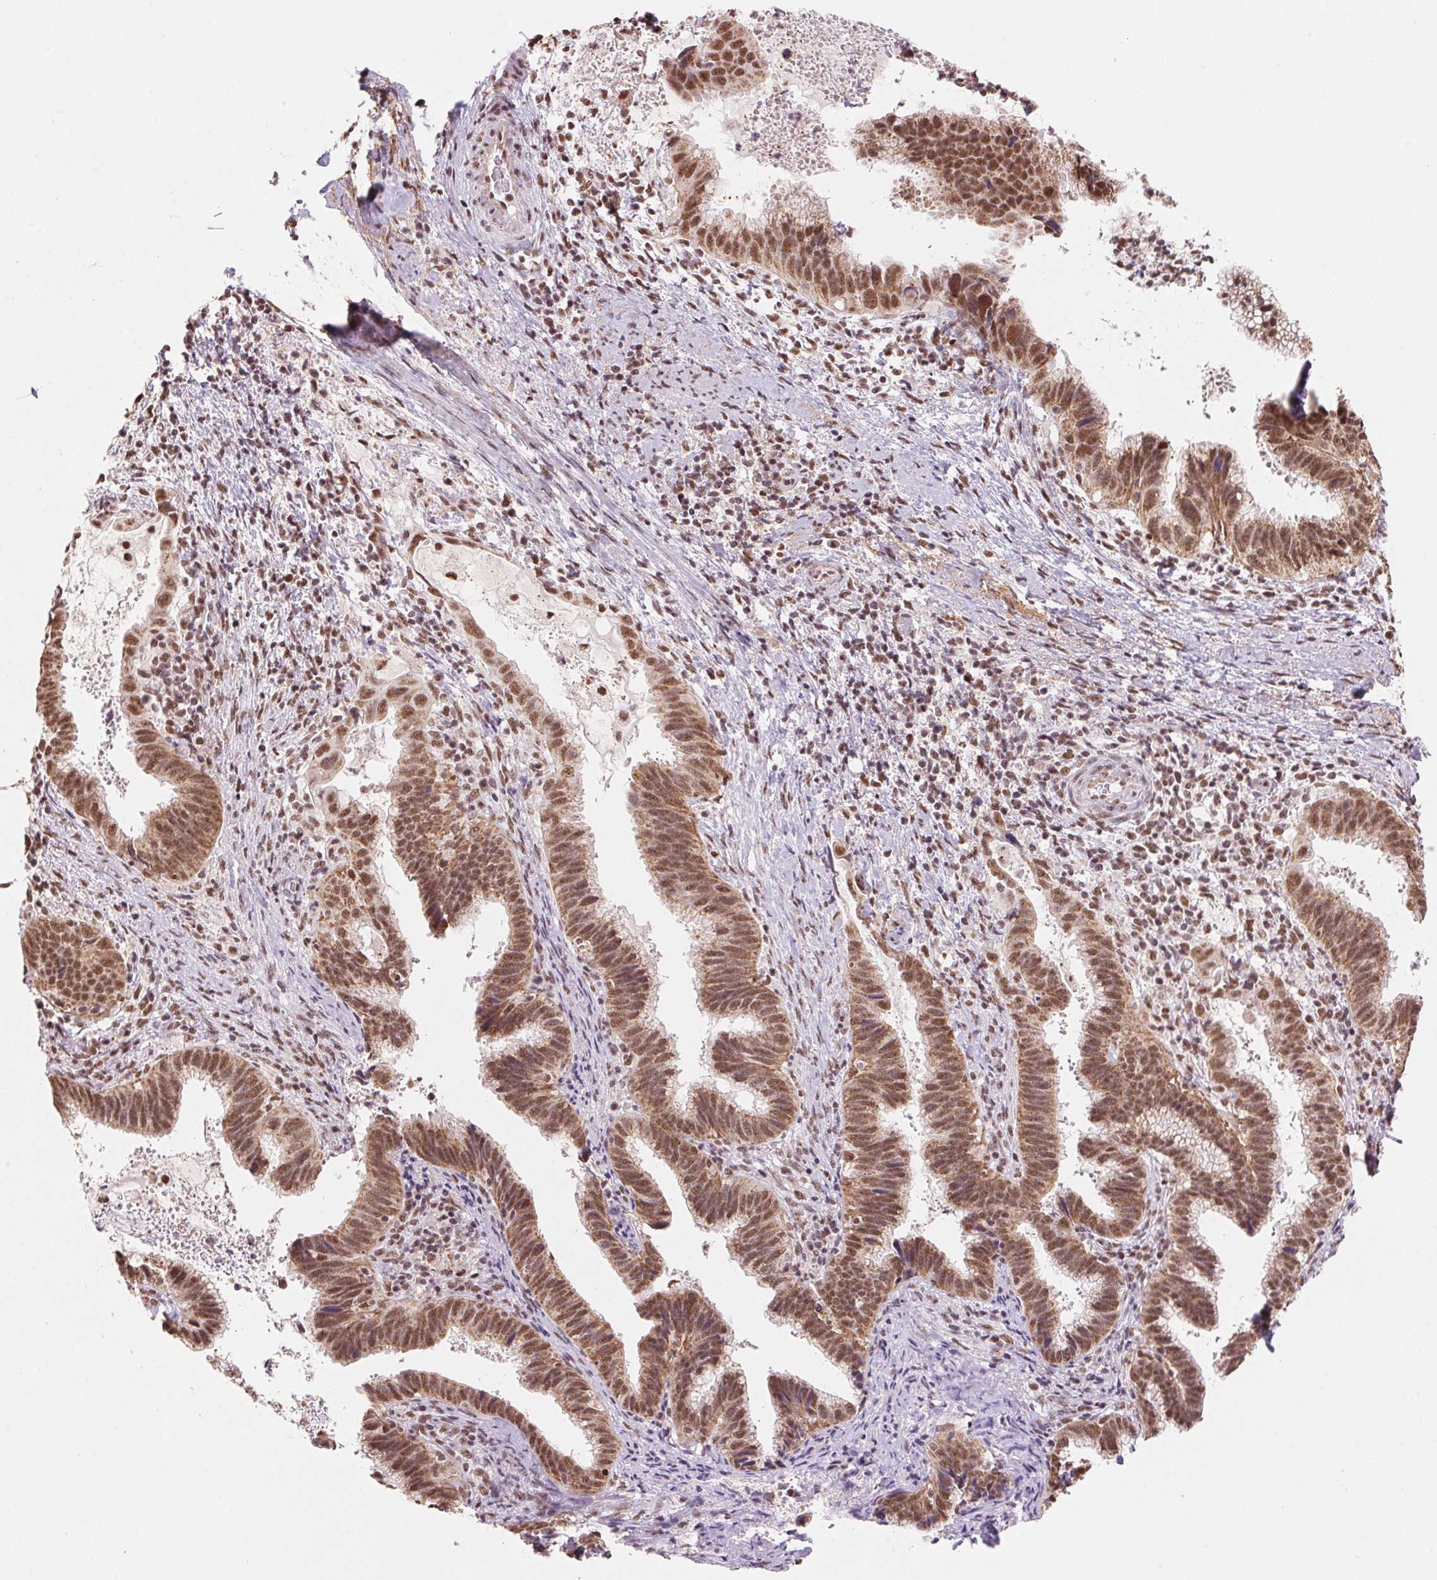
{"staining": {"intensity": "moderate", "quantity": ">75%", "location": "nuclear"}, "tissue": "cervical cancer", "cell_type": "Tumor cells", "image_type": "cancer", "snomed": [{"axis": "morphology", "description": "Adenocarcinoma, NOS"}, {"axis": "topography", "description": "Cervix"}], "caption": "Protein analysis of cervical adenocarcinoma tissue shows moderate nuclear expression in approximately >75% of tumor cells. (DAB IHC, brown staining for protein, blue staining for nuclei).", "gene": "SNRPG", "patient": {"sex": "female", "age": 56}}